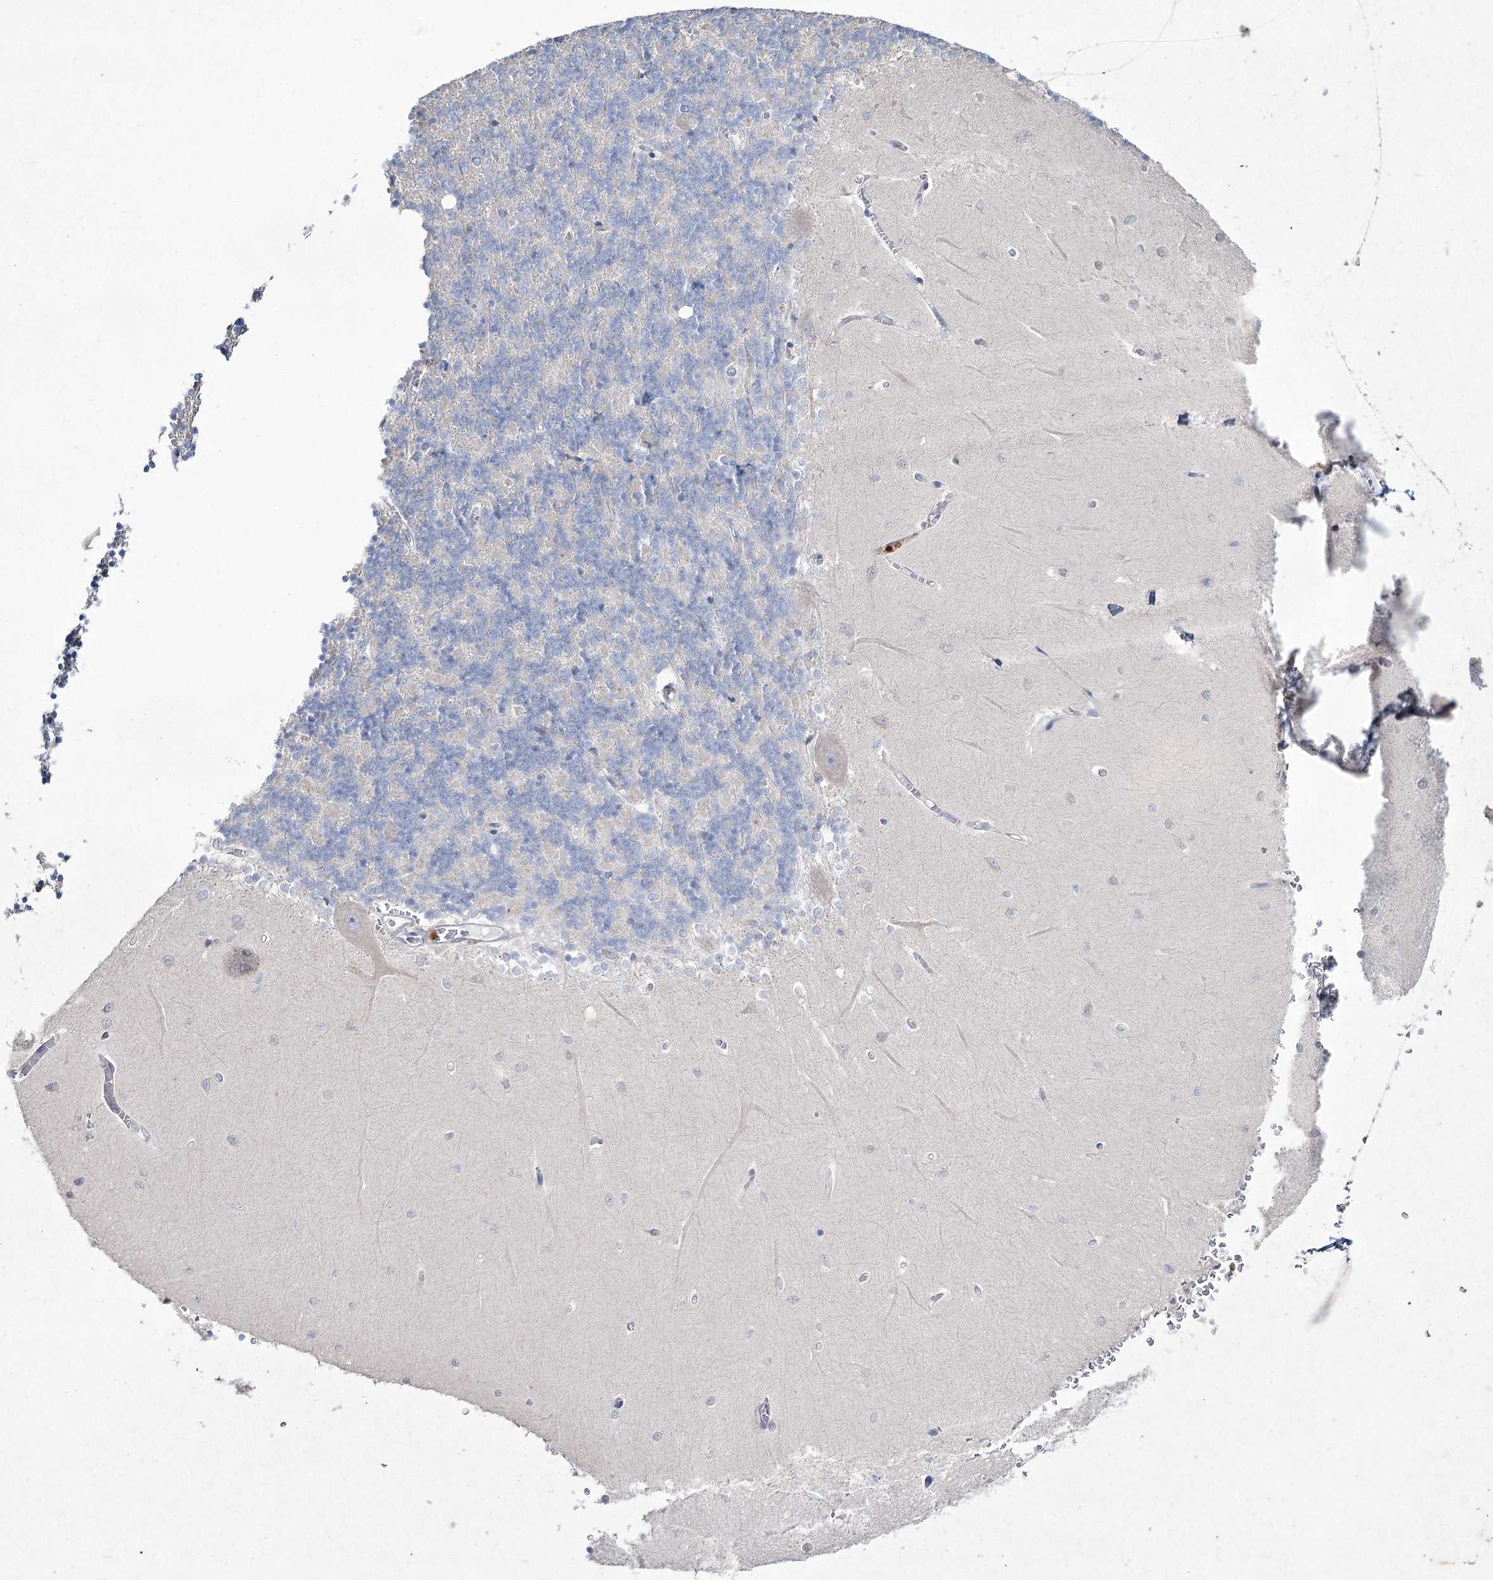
{"staining": {"intensity": "negative", "quantity": "none", "location": "none"}, "tissue": "cerebellum", "cell_type": "Cells in granular layer", "image_type": "normal", "snomed": [{"axis": "morphology", "description": "Normal tissue, NOS"}, {"axis": "topography", "description": "Cerebellum"}], "caption": "An IHC photomicrograph of benign cerebellum is shown. There is no staining in cells in granular layer of cerebellum. (DAB immunohistochemistry (IHC) with hematoxylin counter stain).", "gene": "NIPAL4", "patient": {"sex": "male", "age": 37}}